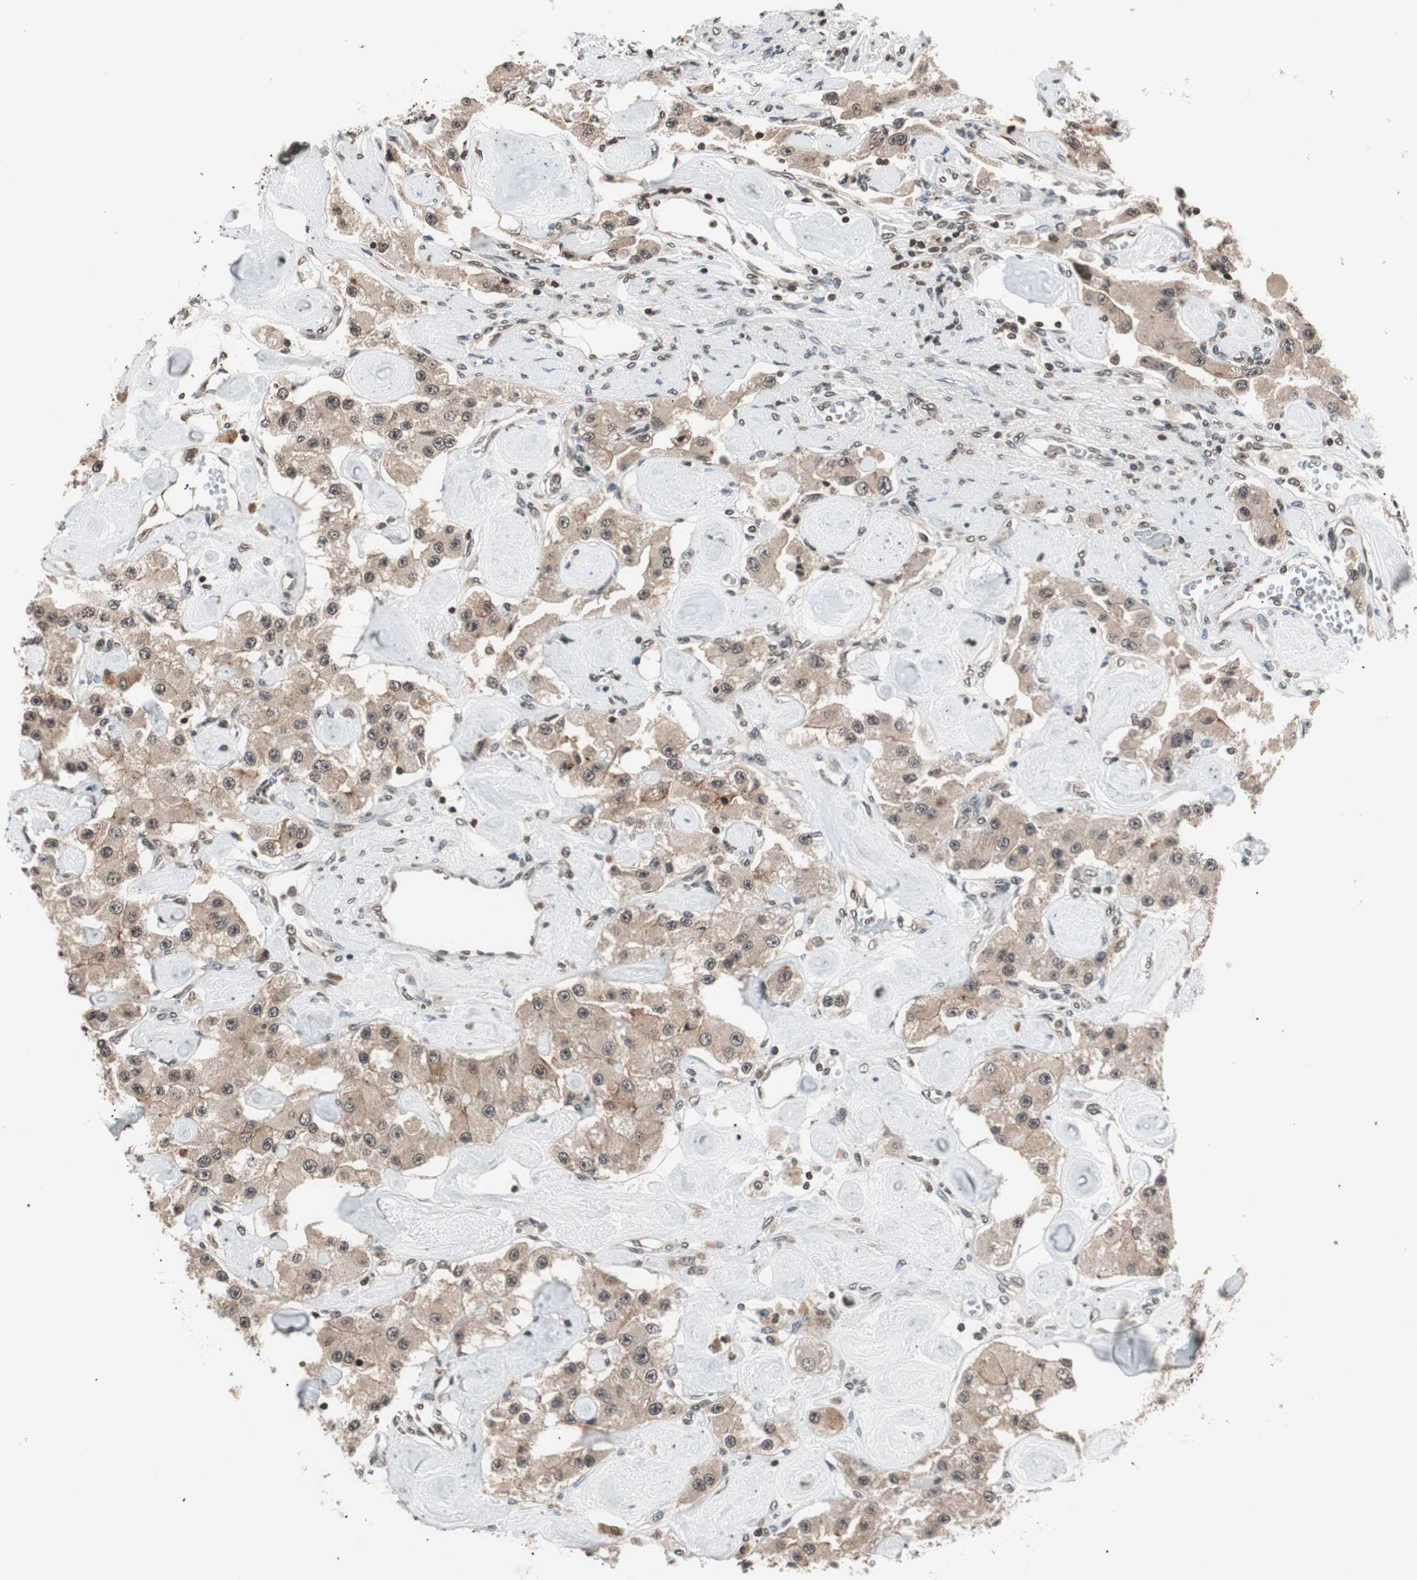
{"staining": {"intensity": "moderate", "quantity": ">75%", "location": "cytoplasmic/membranous"}, "tissue": "carcinoid", "cell_type": "Tumor cells", "image_type": "cancer", "snomed": [{"axis": "morphology", "description": "Carcinoid, malignant, NOS"}, {"axis": "topography", "description": "Pancreas"}], "caption": "The photomicrograph demonstrates immunohistochemical staining of carcinoid. There is moderate cytoplasmic/membranous expression is present in about >75% of tumor cells. Using DAB (brown) and hematoxylin (blue) stains, captured at high magnification using brightfield microscopy.", "gene": "ZFC3H1", "patient": {"sex": "male", "age": 41}}